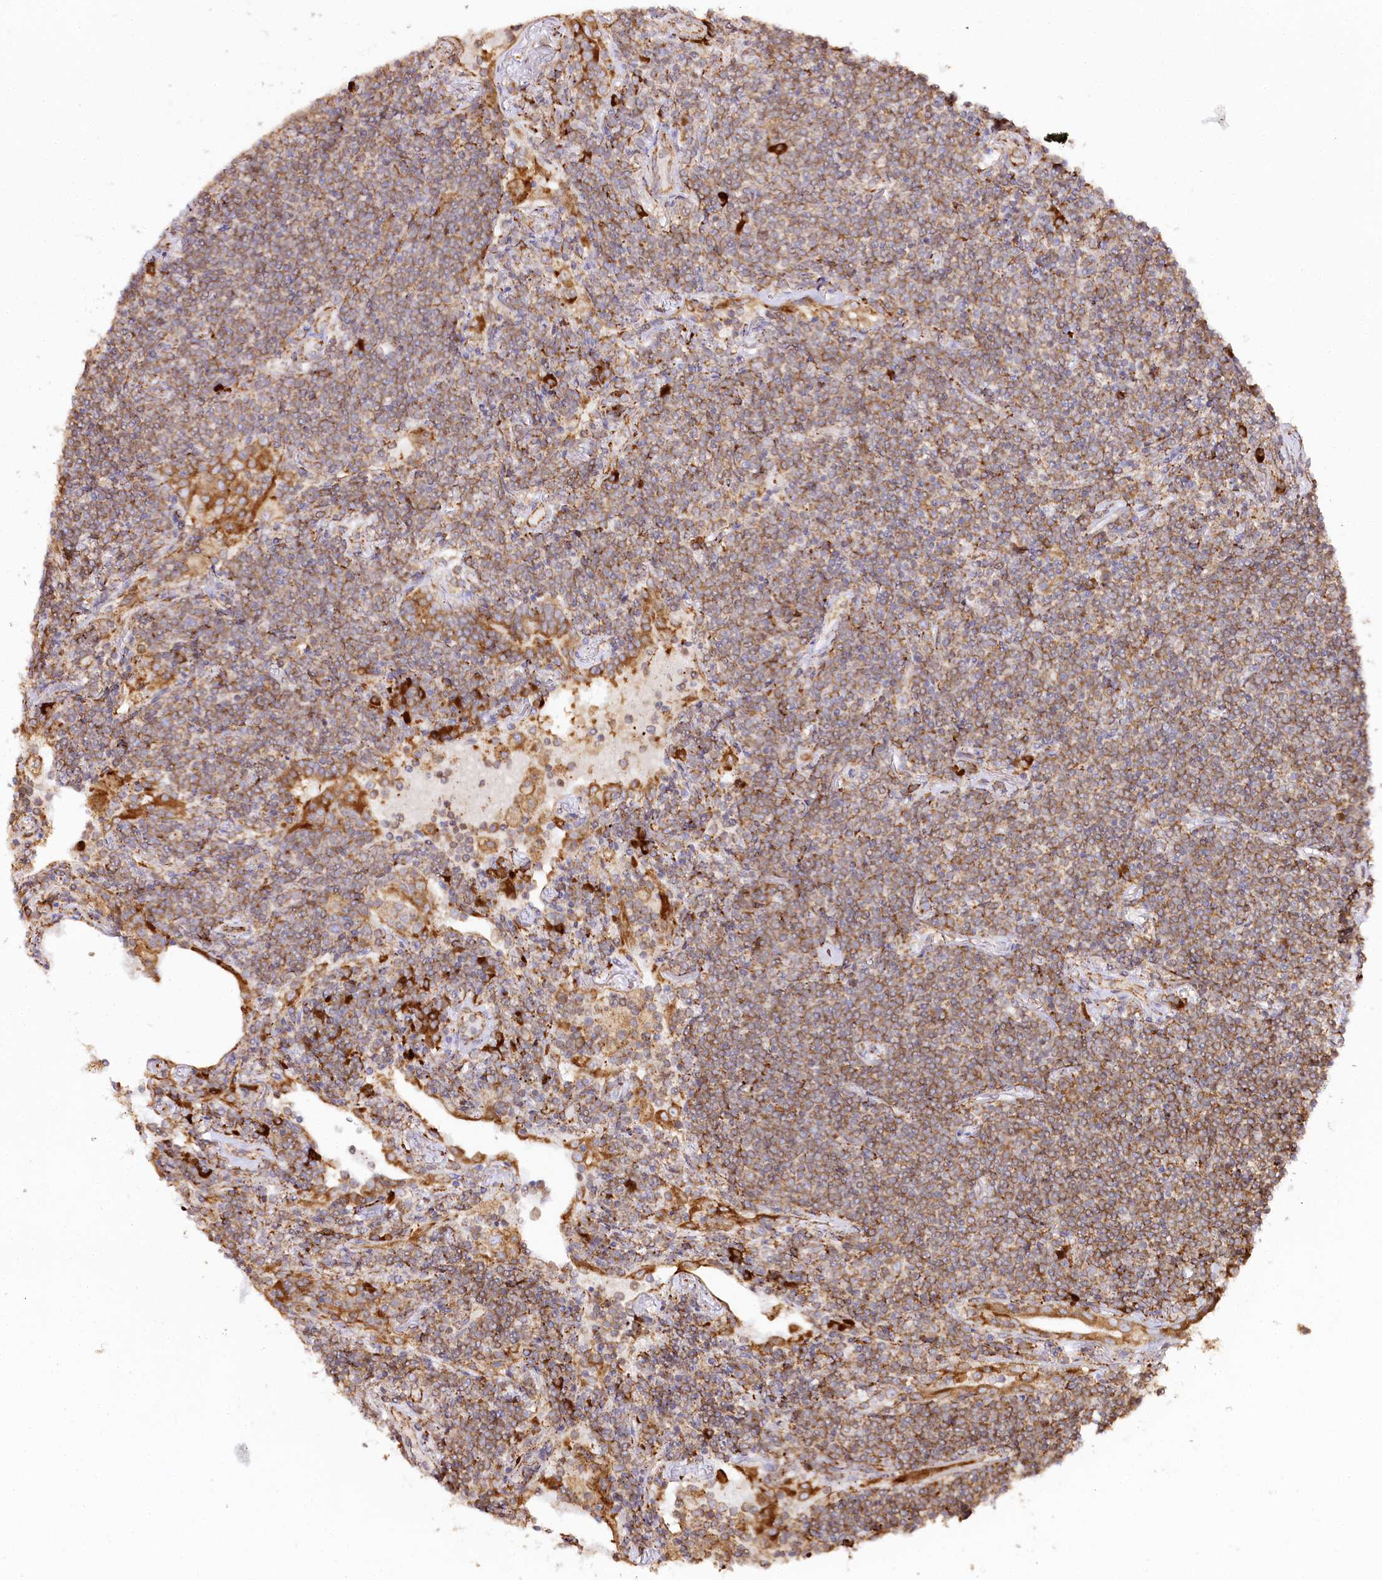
{"staining": {"intensity": "moderate", "quantity": ">75%", "location": "cytoplasmic/membranous"}, "tissue": "lymphoma", "cell_type": "Tumor cells", "image_type": "cancer", "snomed": [{"axis": "morphology", "description": "Malignant lymphoma, non-Hodgkin's type, Low grade"}, {"axis": "topography", "description": "Lung"}], "caption": "High-magnification brightfield microscopy of low-grade malignant lymphoma, non-Hodgkin's type stained with DAB (3,3'-diaminobenzidine) (brown) and counterstained with hematoxylin (blue). tumor cells exhibit moderate cytoplasmic/membranous positivity is present in approximately>75% of cells. The protein of interest is stained brown, and the nuclei are stained in blue (DAB (3,3'-diaminobenzidine) IHC with brightfield microscopy, high magnification).", "gene": "CNPY2", "patient": {"sex": "female", "age": 71}}